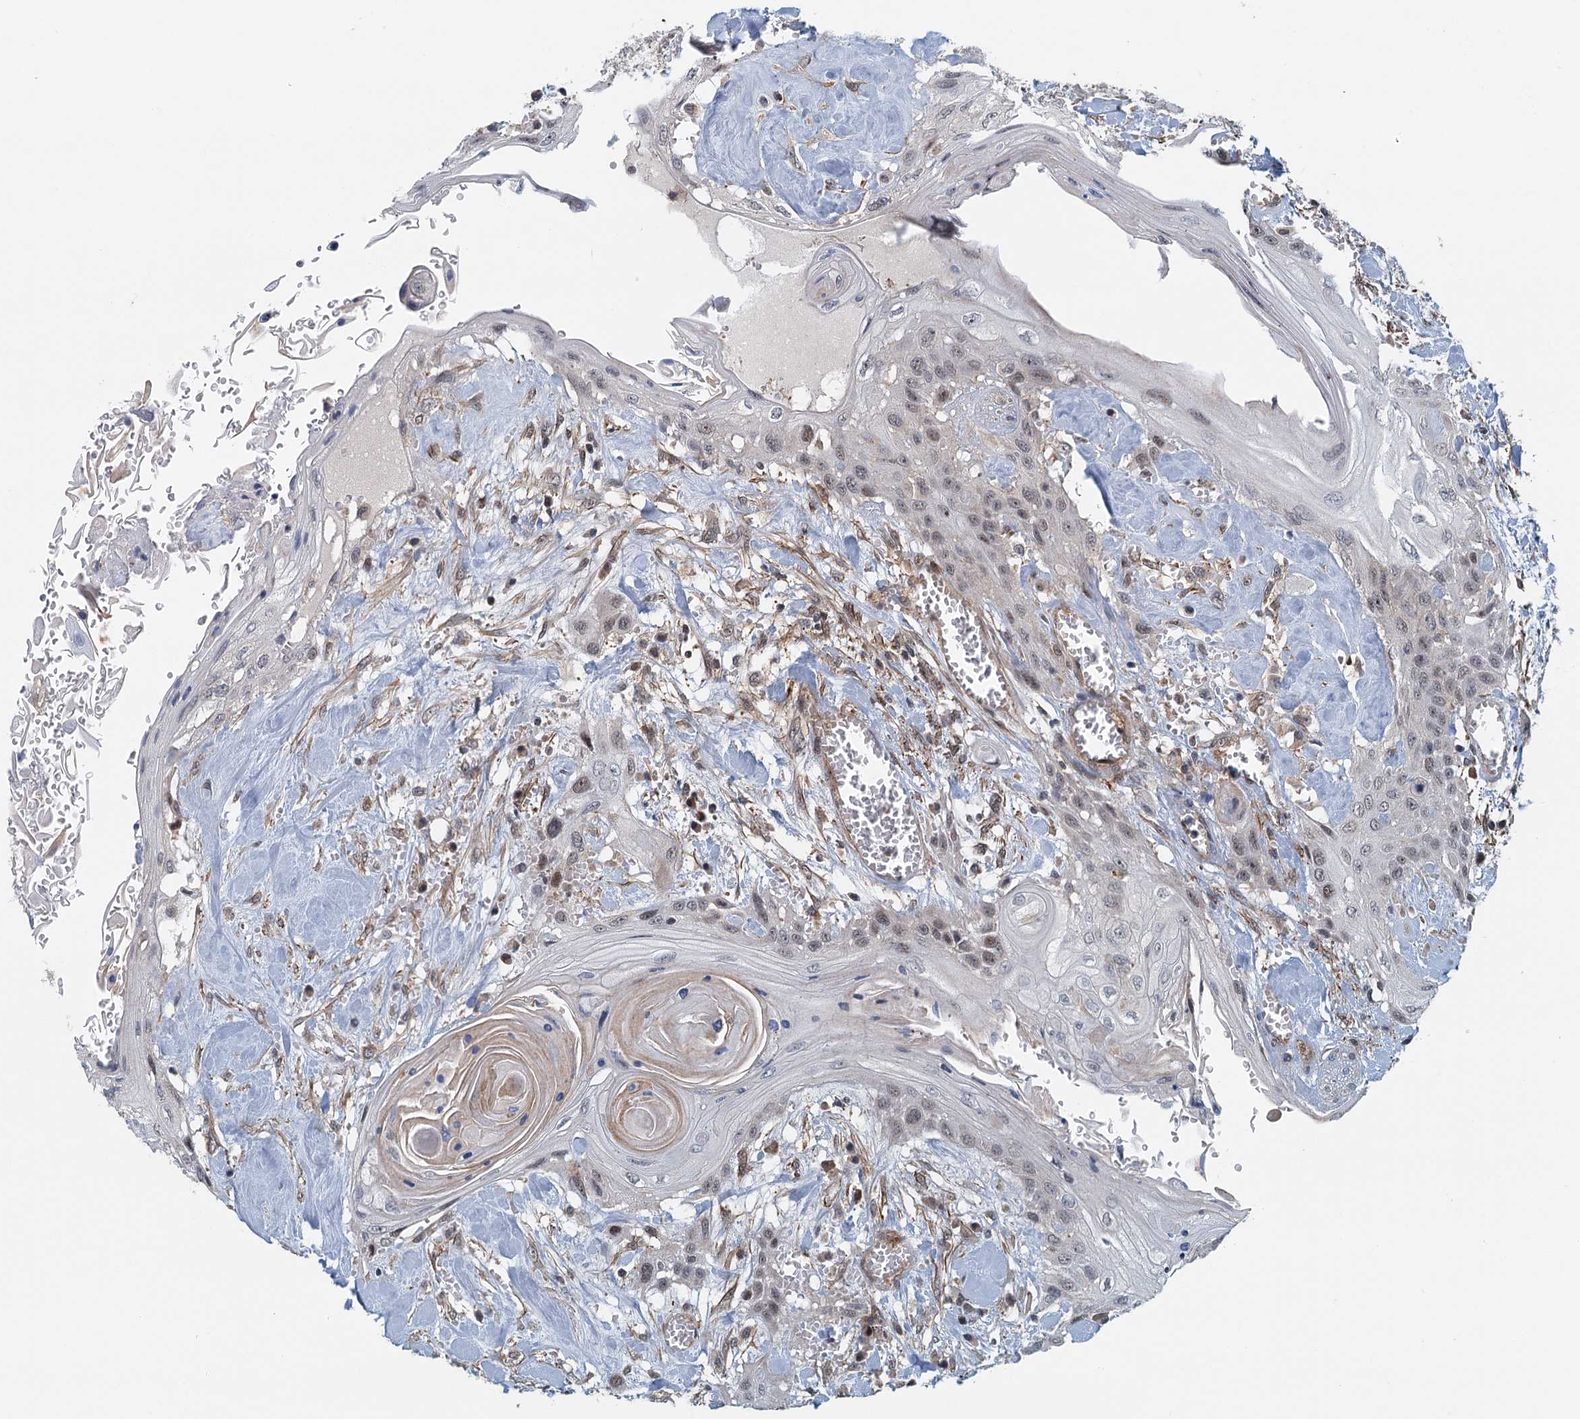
{"staining": {"intensity": "weak", "quantity": "25%-75%", "location": "nuclear"}, "tissue": "head and neck cancer", "cell_type": "Tumor cells", "image_type": "cancer", "snomed": [{"axis": "morphology", "description": "Squamous cell carcinoma, NOS"}, {"axis": "topography", "description": "Head-Neck"}], "caption": "Approximately 25%-75% of tumor cells in human squamous cell carcinoma (head and neck) show weak nuclear protein positivity as visualized by brown immunohistochemical staining.", "gene": "TAS2R42", "patient": {"sex": "female", "age": 43}}